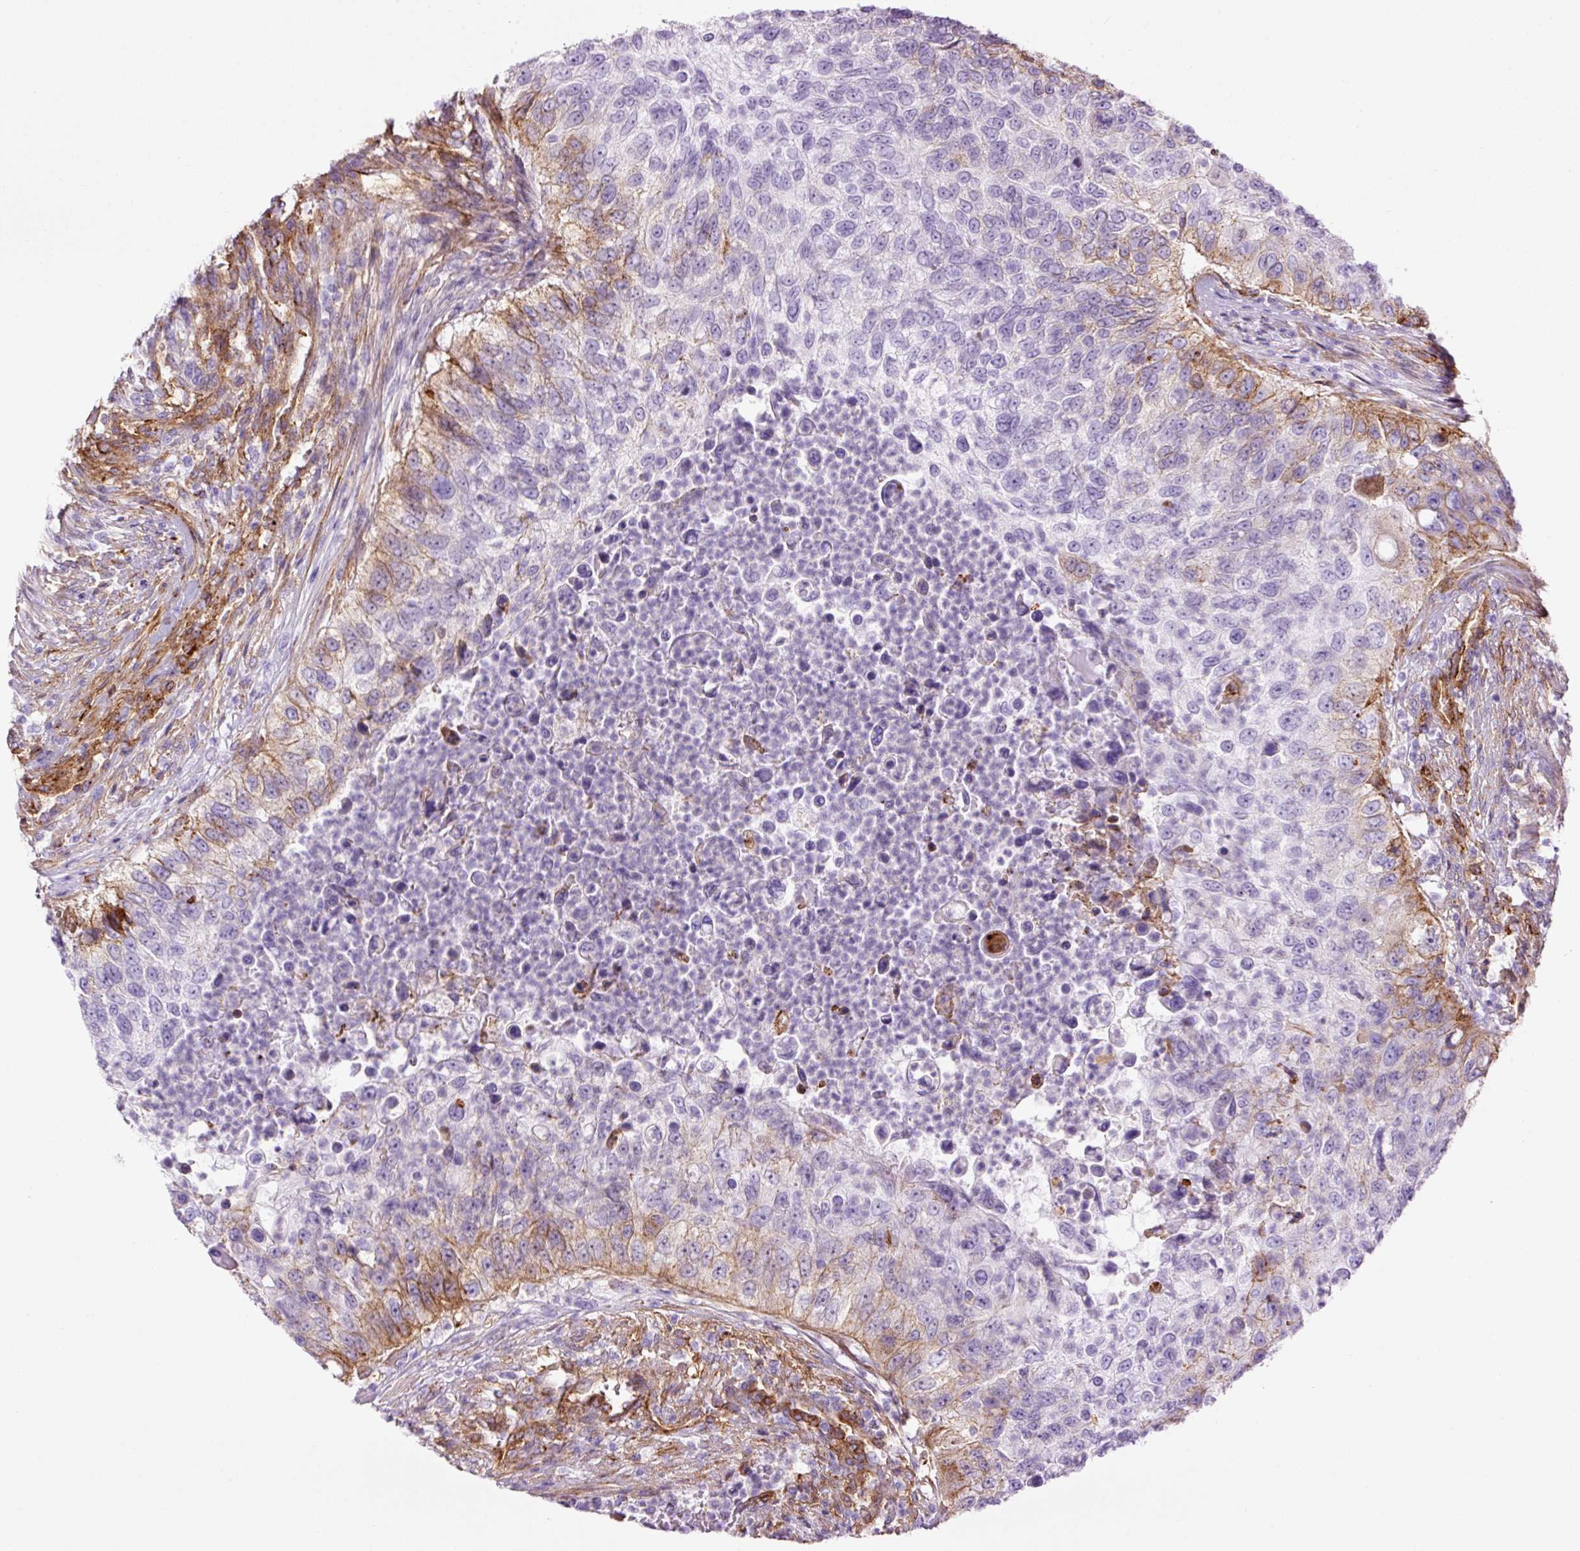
{"staining": {"intensity": "moderate", "quantity": "<25%", "location": "cytoplasmic/membranous"}, "tissue": "urothelial cancer", "cell_type": "Tumor cells", "image_type": "cancer", "snomed": [{"axis": "morphology", "description": "Urothelial carcinoma, High grade"}, {"axis": "topography", "description": "Urinary bladder"}], "caption": "Moderate cytoplasmic/membranous protein positivity is appreciated in about <25% of tumor cells in urothelial cancer.", "gene": "CAV1", "patient": {"sex": "female", "age": 60}}